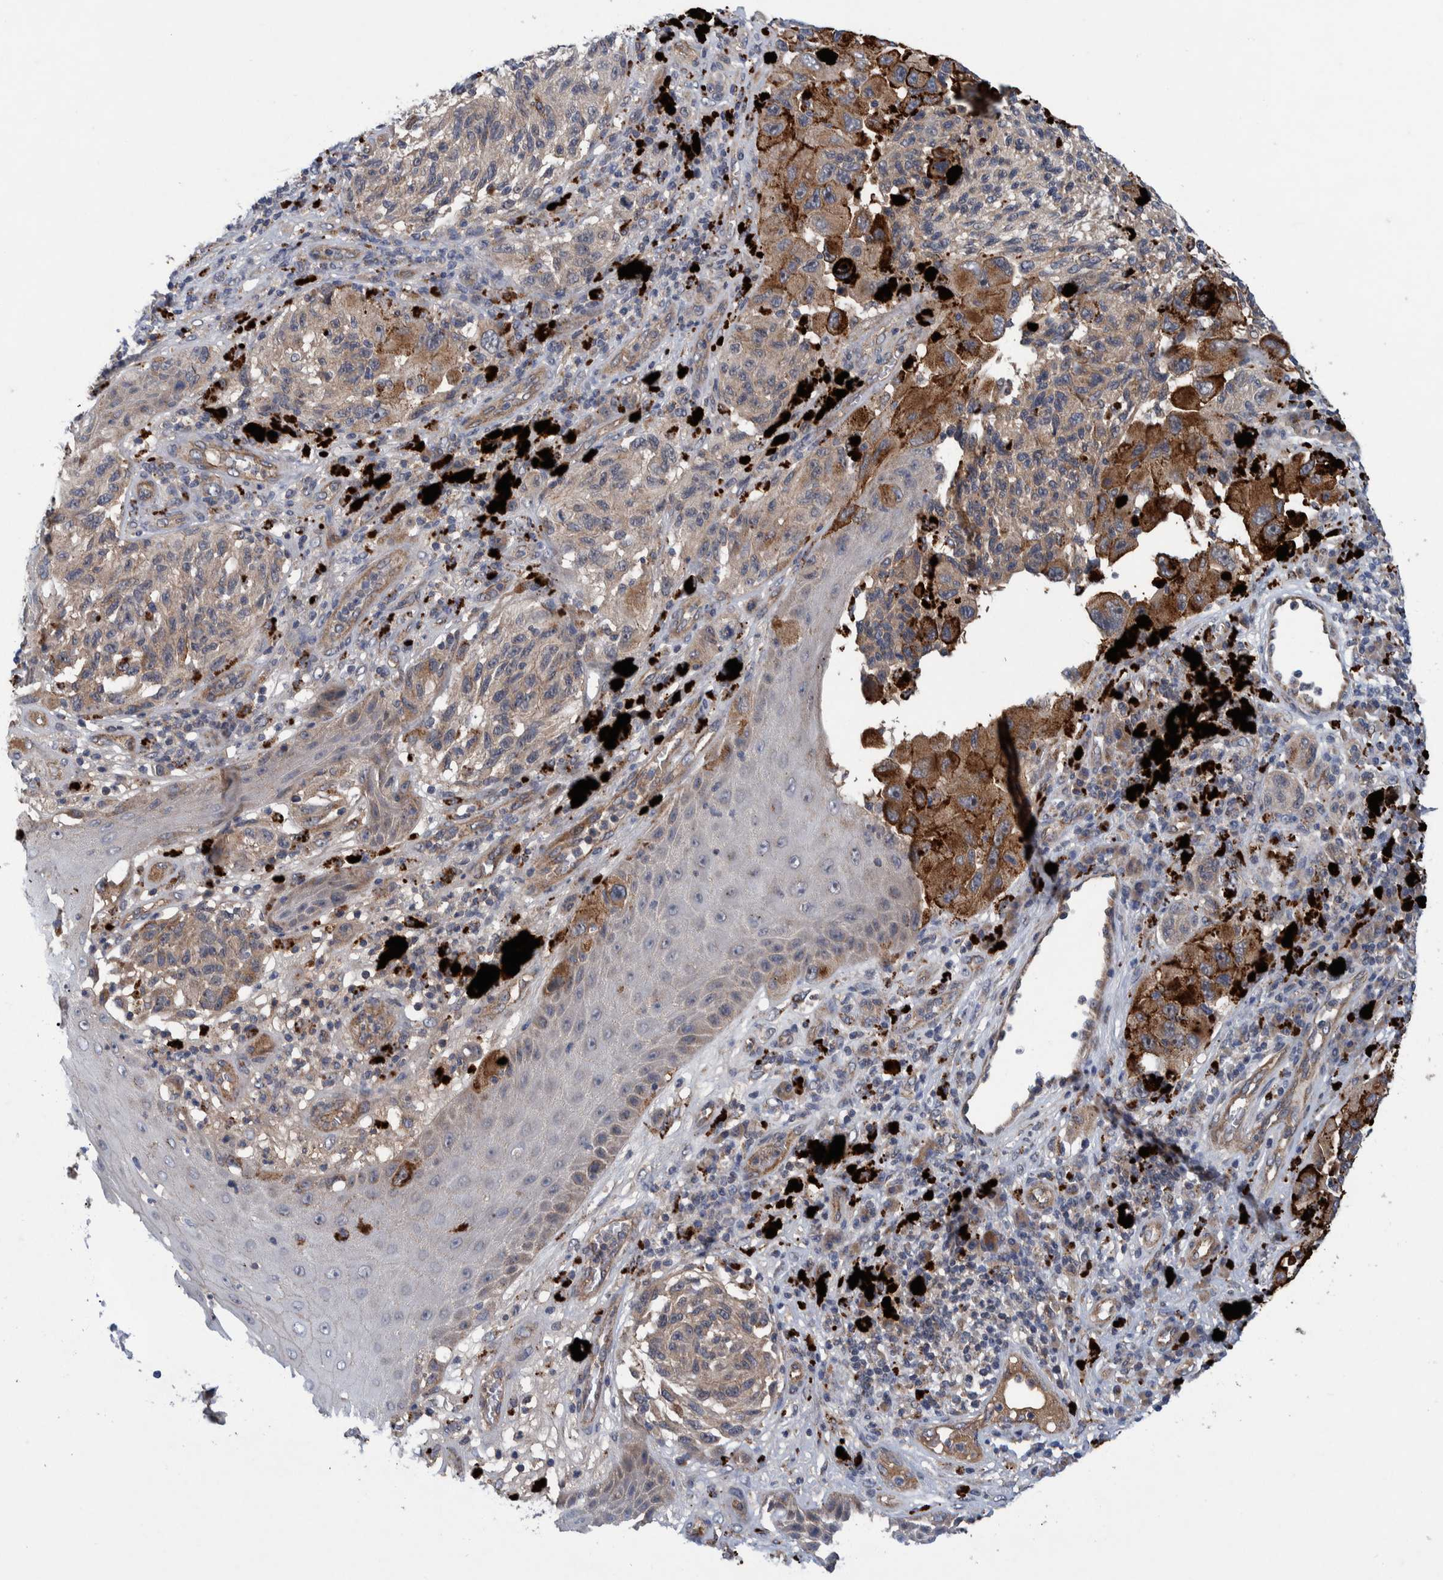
{"staining": {"intensity": "moderate", "quantity": ">75%", "location": "cytoplasmic/membranous"}, "tissue": "melanoma", "cell_type": "Tumor cells", "image_type": "cancer", "snomed": [{"axis": "morphology", "description": "Malignant melanoma, NOS"}, {"axis": "topography", "description": "Skin"}], "caption": "Immunohistochemical staining of human melanoma reveals medium levels of moderate cytoplasmic/membranous positivity in about >75% of tumor cells.", "gene": "ITIH3", "patient": {"sex": "female", "age": 73}}